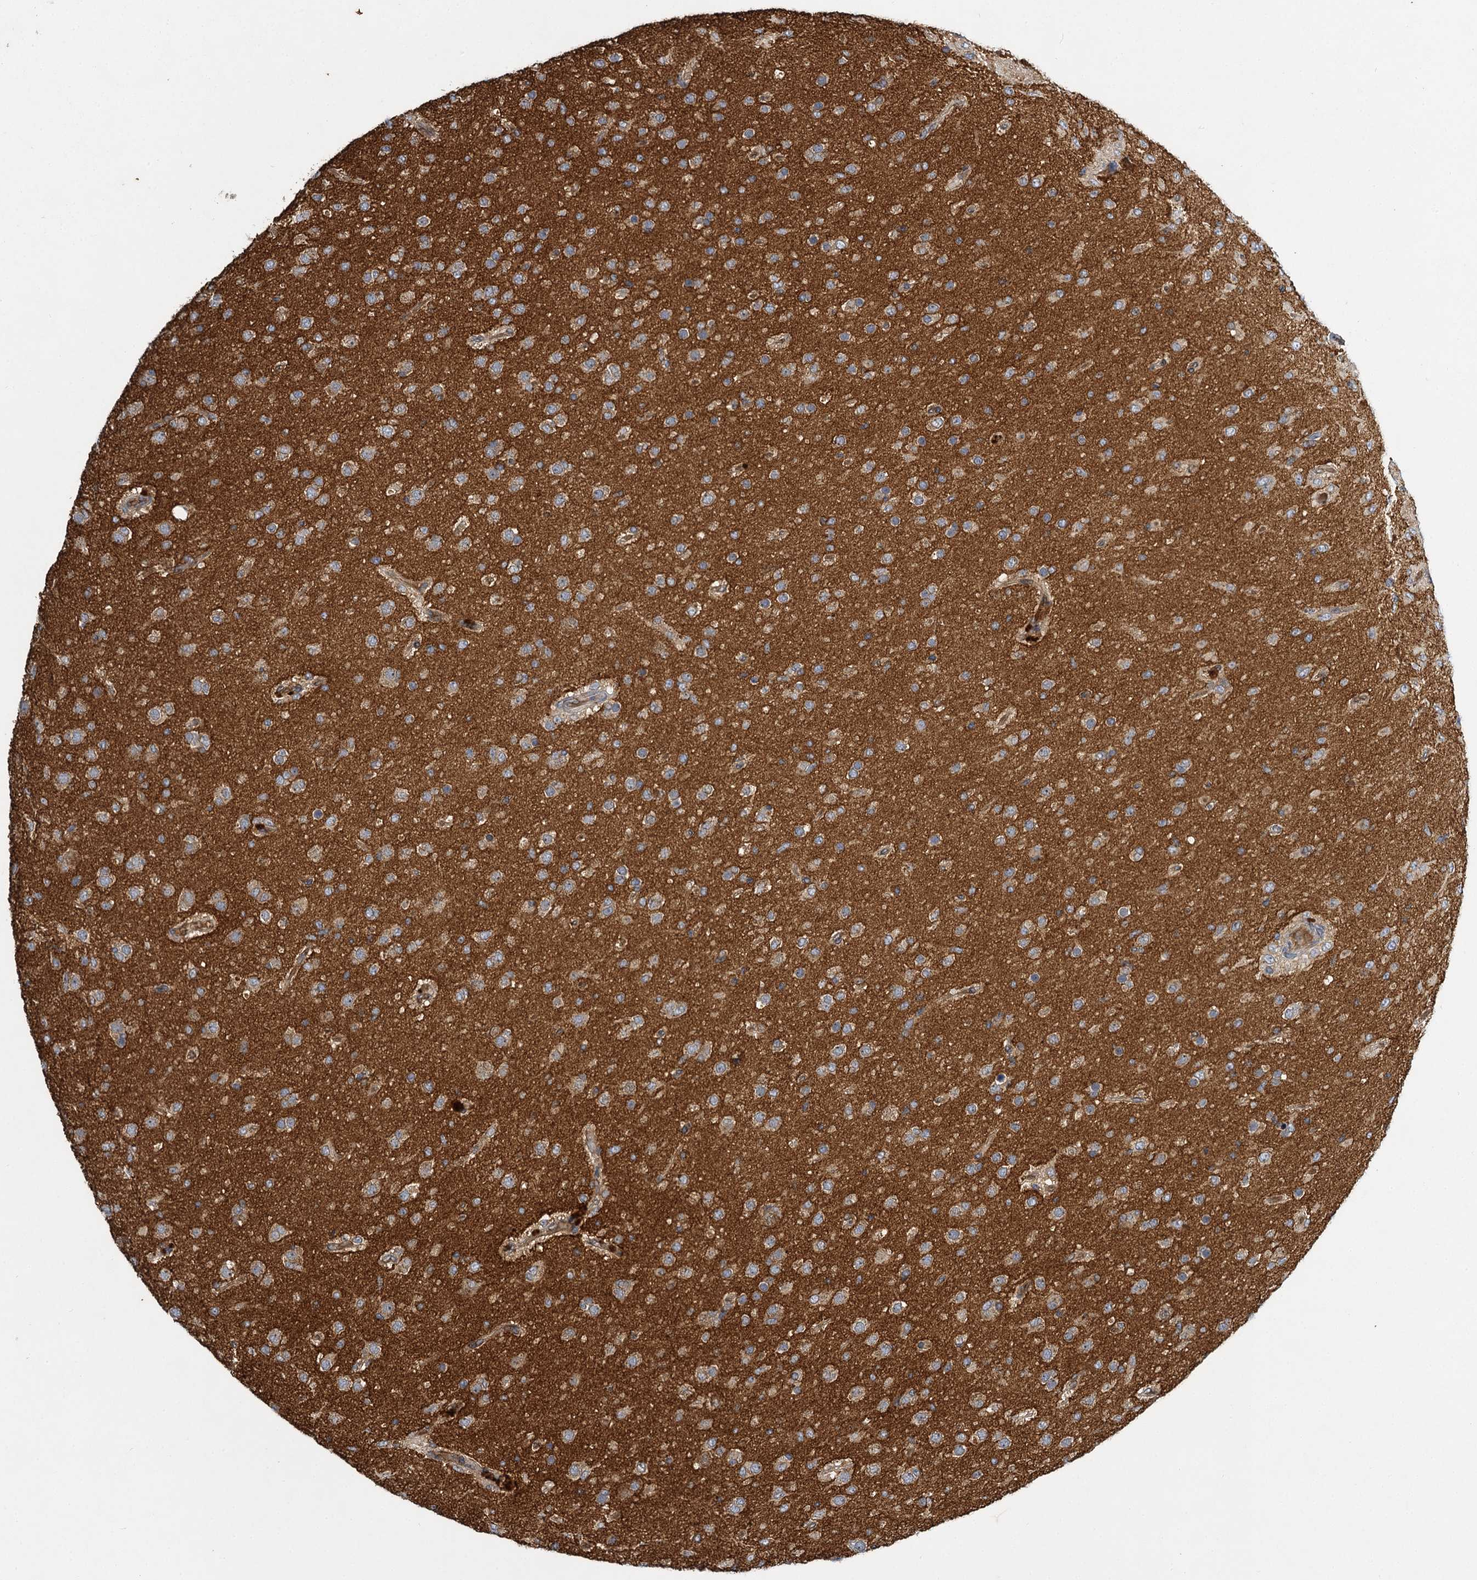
{"staining": {"intensity": "weak", "quantity": ">75%", "location": "cytoplasmic/membranous"}, "tissue": "glioma", "cell_type": "Tumor cells", "image_type": "cancer", "snomed": [{"axis": "morphology", "description": "Glioma, malignant, Low grade"}, {"axis": "topography", "description": "Brain"}], "caption": "Immunohistochemistry (IHC) micrograph of neoplastic tissue: human glioma stained using immunohistochemistry (IHC) displays low levels of weak protein expression localized specifically in the cytoplasmic/membranous of tumor cells, appearing as a cytoplasmic/membranous brown color.", "gene": "BCS1L", "patient": {"sex": "male", "age": 65}}